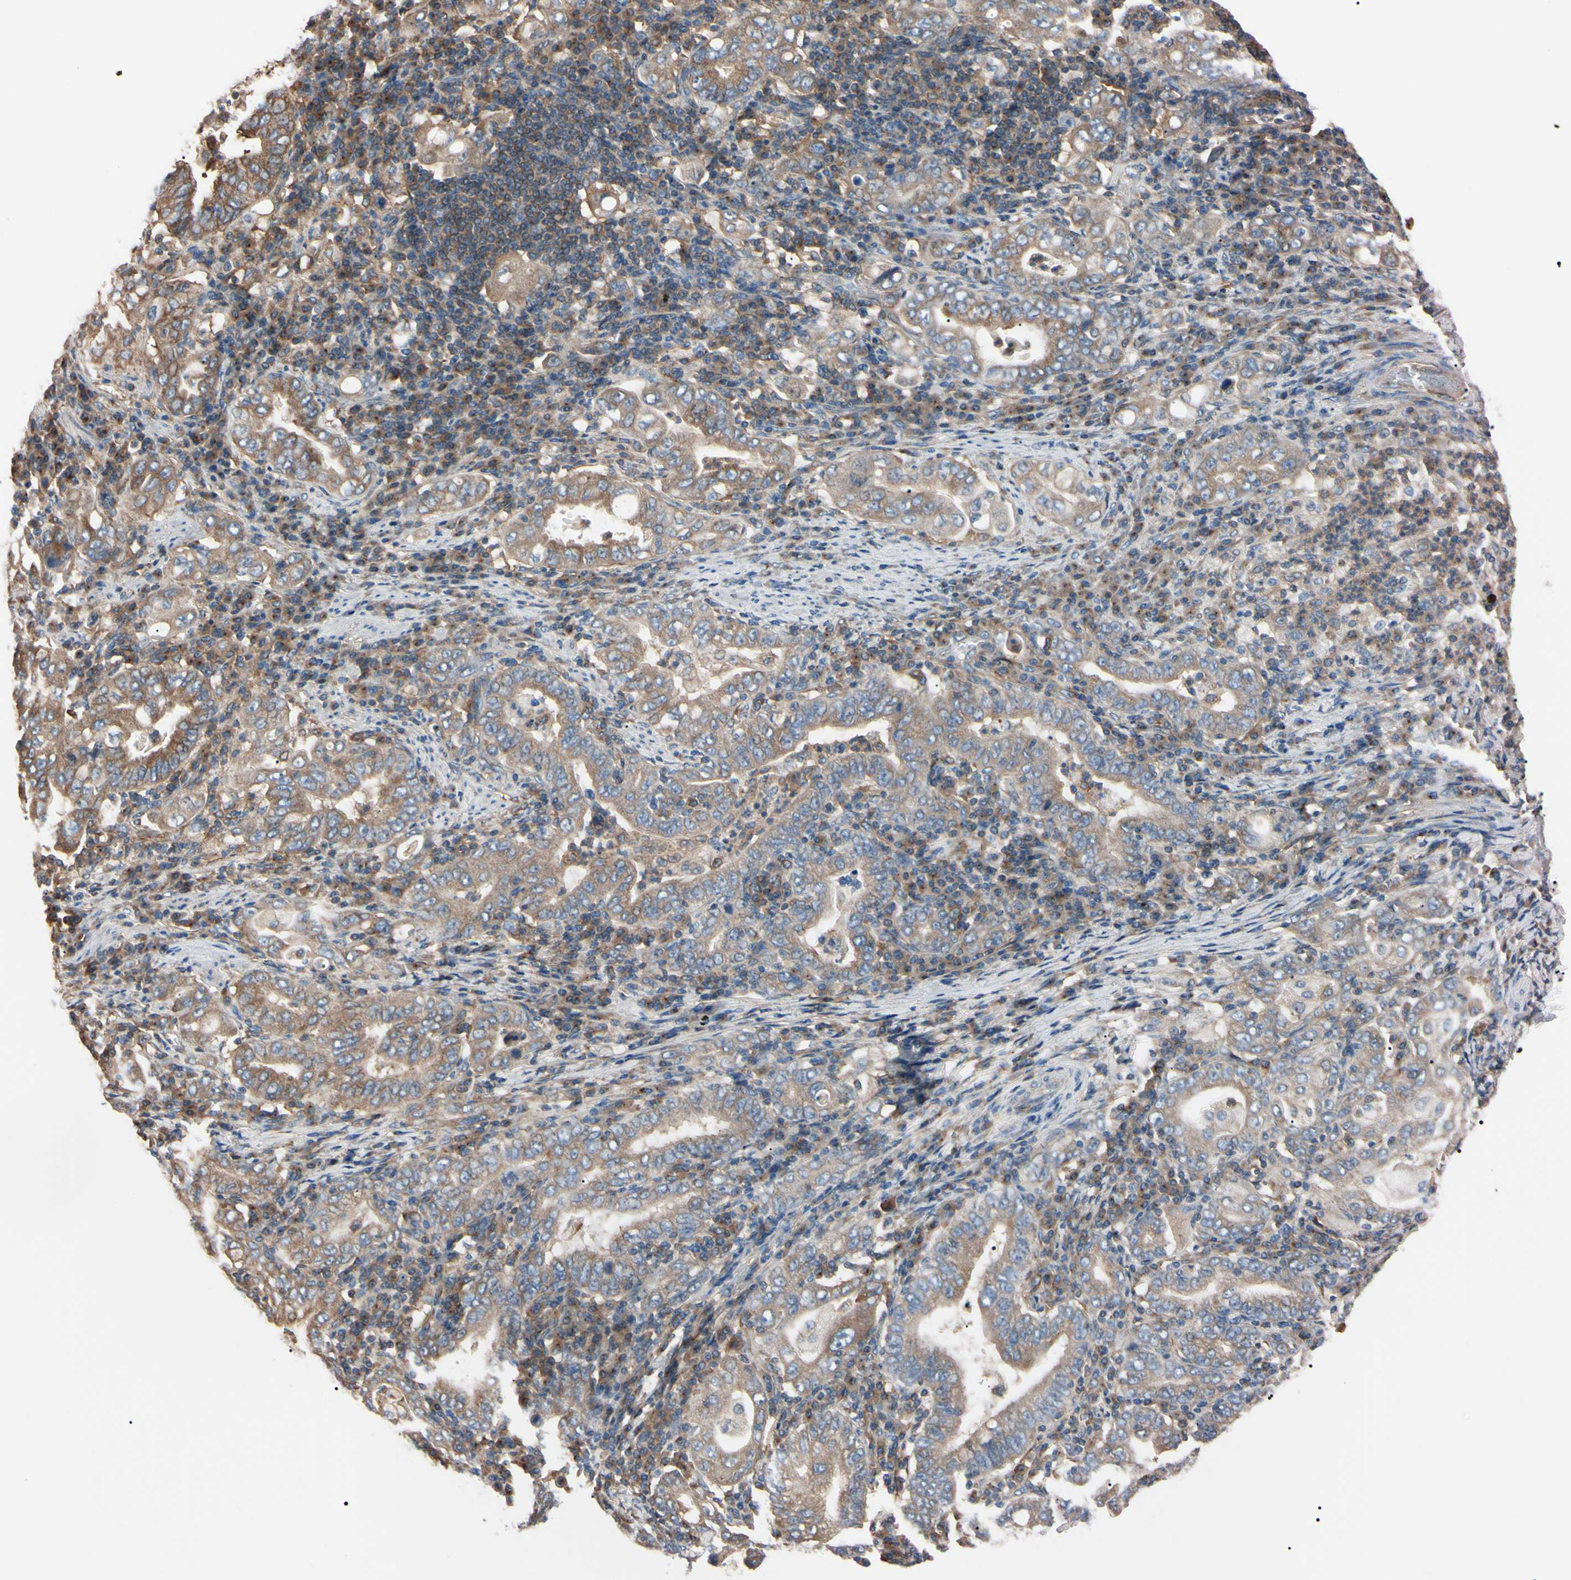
{"staining": {"intensity": "moderate", "quantity": "25%-75%", "location": "cytoplasmic/membranous"}, "tissue": "stomach cancer", "cell_type": "Tumor cells", "image_type": "cancer", "snomed": [{"axis": "morphology", "description": "Normal tissue, NOS"}, {"axis": "morphology", "description": "Adenocarcinoma, NOS"}, {"axis": "topography", "description": "Esophagus"}, {"axis": "topography", "description": "Stomach, upper"}, {"axis": "topography", "description": "Peripheral nerve tissue"}], "caption": "Stomach cancer stained with a protein marker demonstrates moderate staining in tumor cells.", "gene": "PRKACA", "patient": {"sex": "male", "age": 62}}